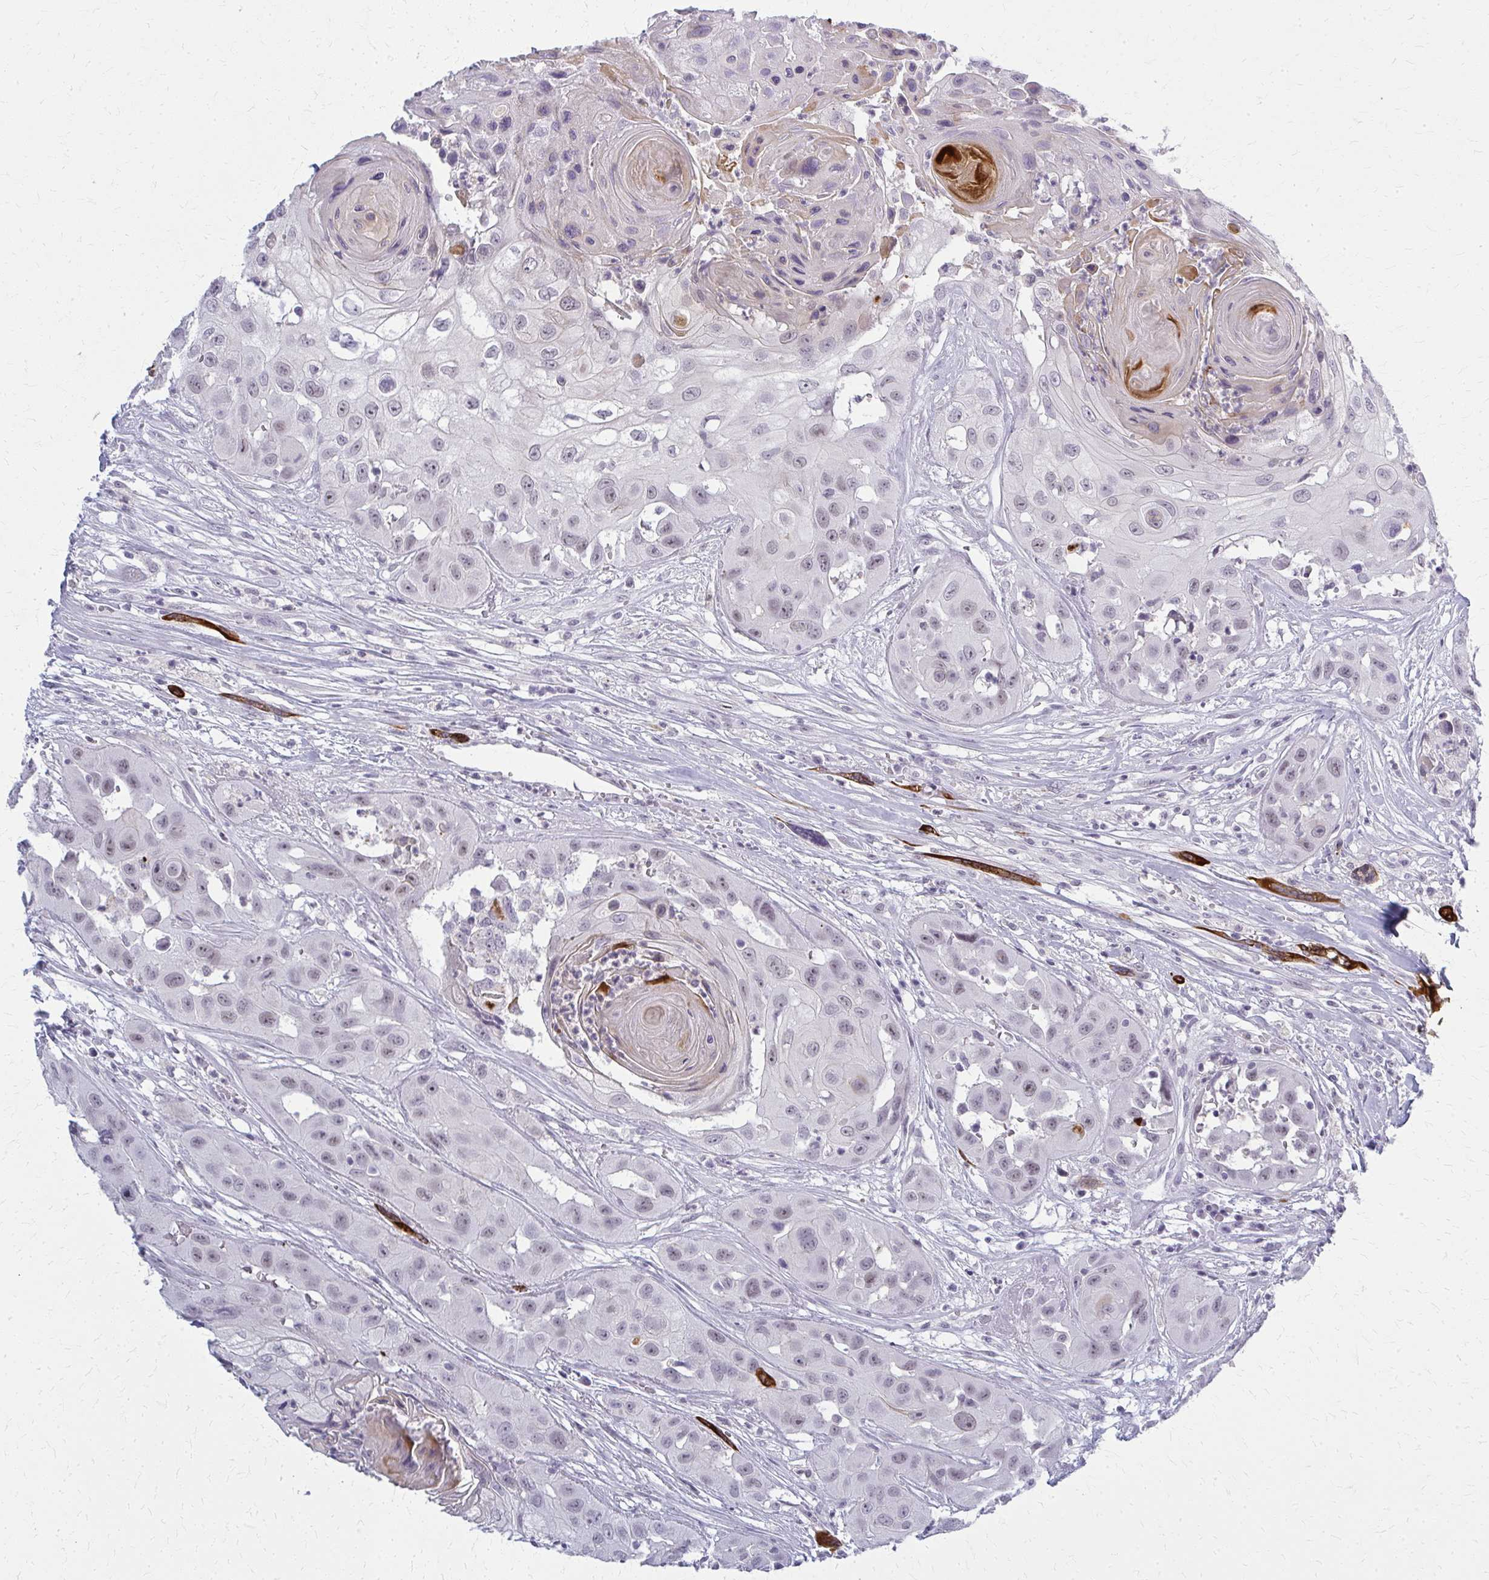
{"staining": {"intensity": "weak", "quantity": "25%-75%", "location": "cytoplasmic/membranous,nuclear"}, "tissue": "head and neck cancer", "cell_type": "Tumor cells", "image_type": "cancer", "snomed": [{"axis": "morphology", "description": "Squamous cell carcinoma, NOS"}, {"axis": "topography", "description": "Head-Neck"}], "caption": "Head and neck squamous cell carcinoma stained with a brown dye exhibits weak cytoplasmic/membranous and nuclear positive positivity in about 25%-75% of tumor cells.", "gene": "CASQ2", "patient": {"sex": "male", "age": 83}}